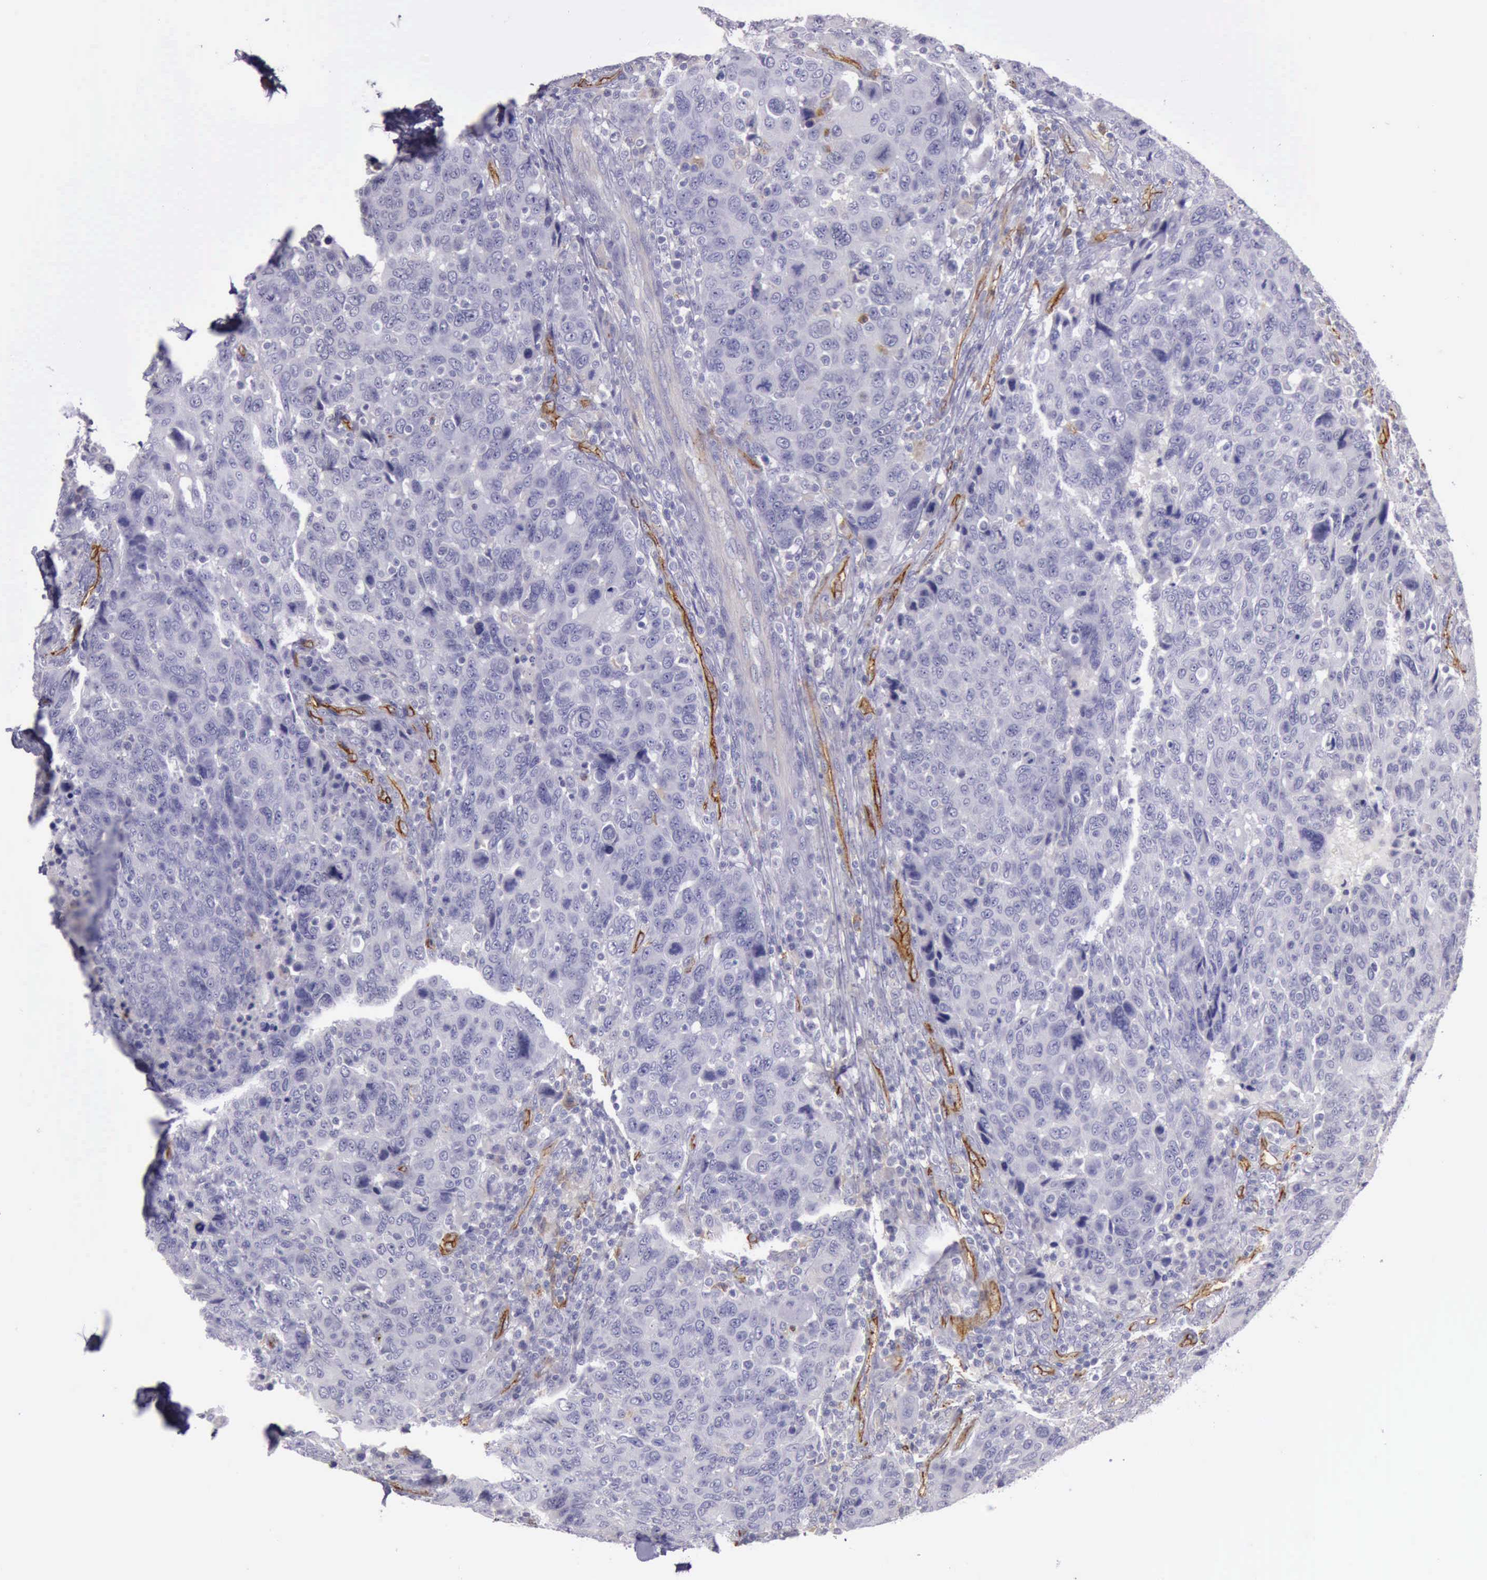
{"staining": {"intensity": "negative", "quantity": "none", "location": "none"}, "tissue": "breast cancer", "cell_type": "Tumor cells", "image_type": "cancer", "snomed": [{"axis": "morphology", "description": "Duct carcinoma"}, {"axis": "topography", "description": "Breast"}], "caption": "An IHC micrograph of breast cancer is shown. There is no staining in tumor cells of breast cancer.", "gene": "TCEANC", "patient": {"sex": "female", "age": 37}}